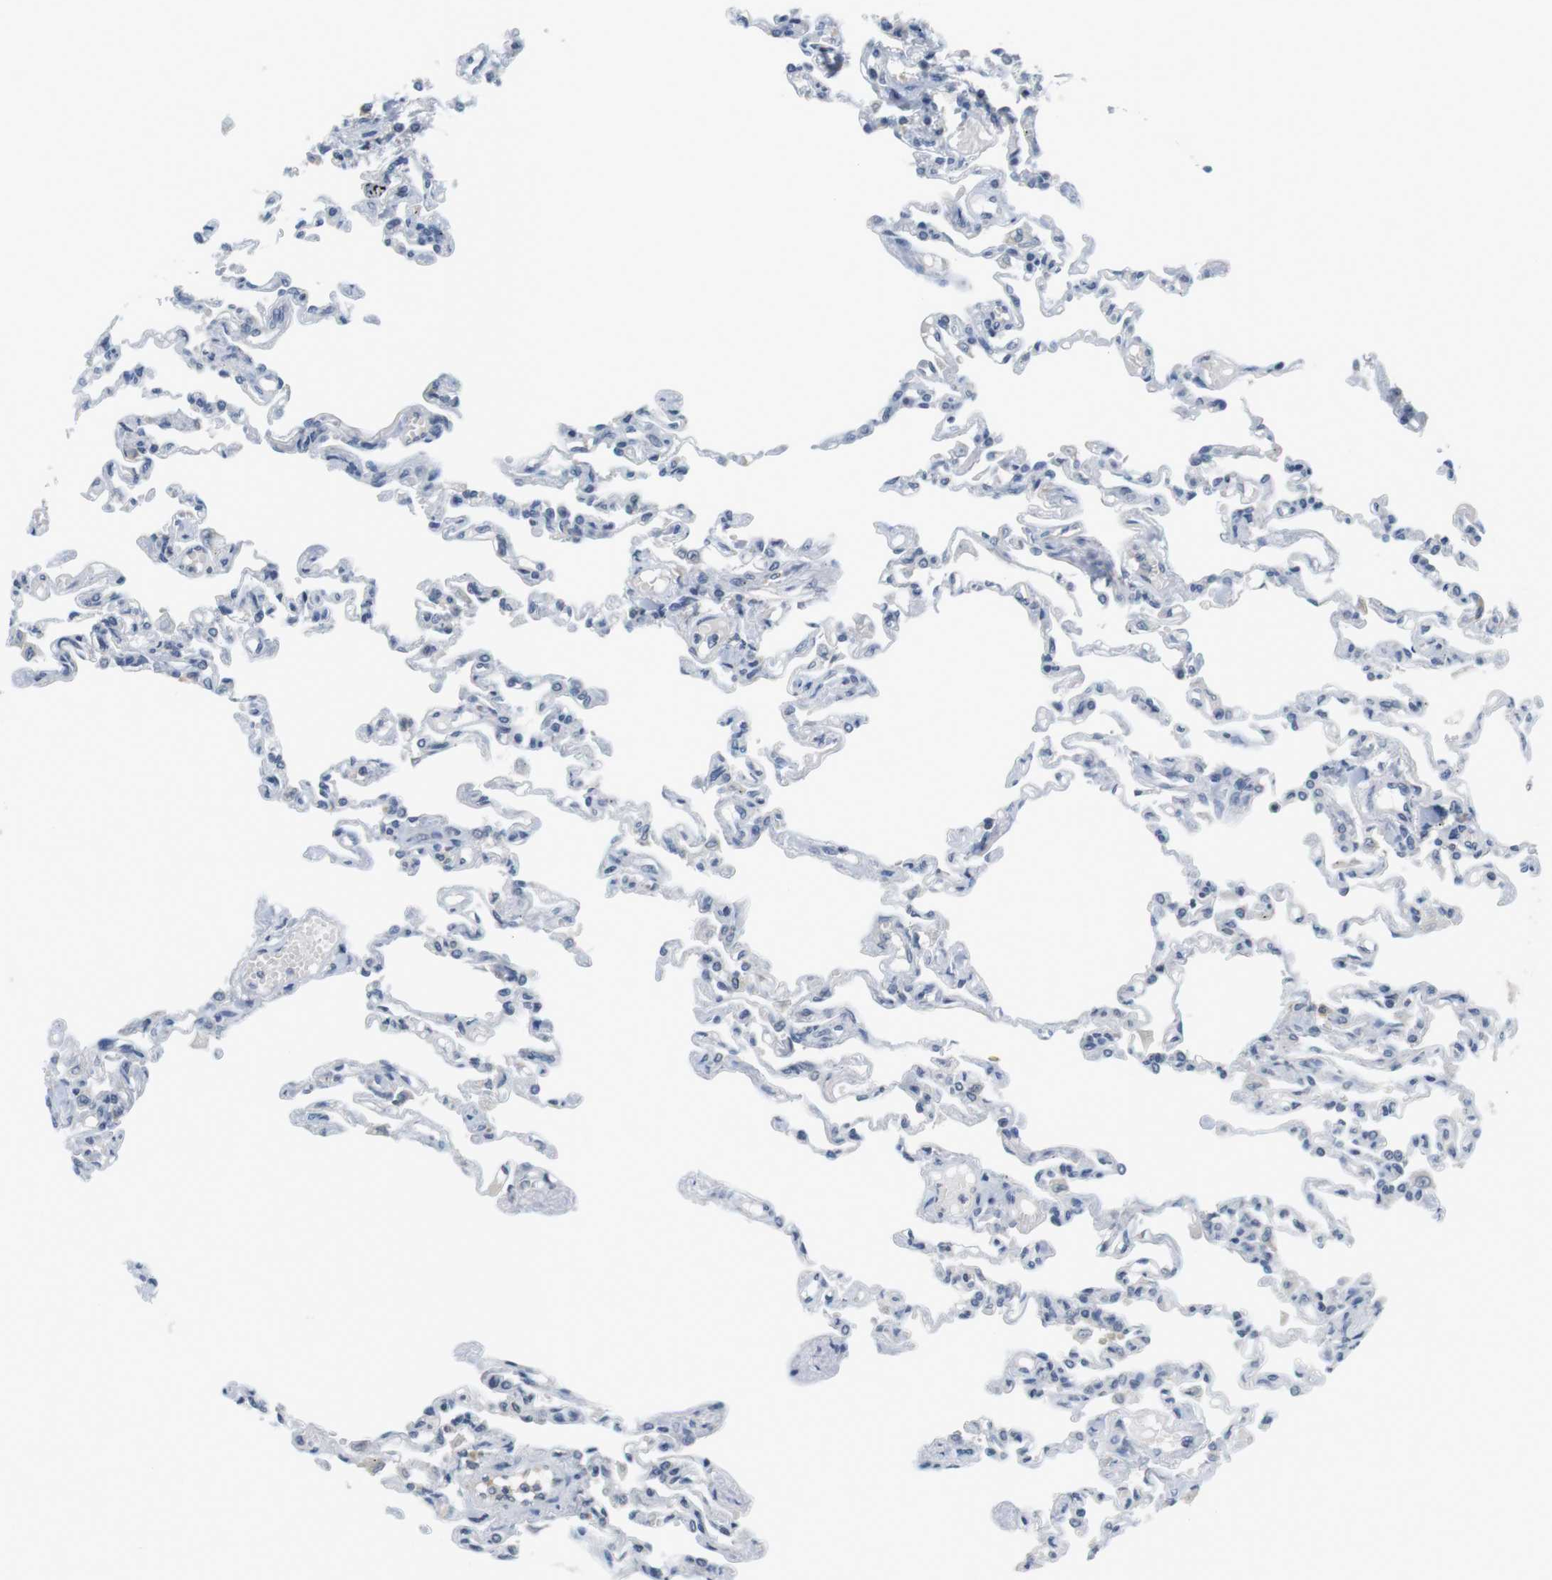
{"staining": {"intensity": "negative", "quantity": "none", "location": "none"}, "tissue": "lung", "cell_type": "Alveolar cells", "image_type": "normal", "snomed": [{"axis": "morphology", "description": "Normal tissue, NOS"}, {"axis": "topography", "description": "Lung"}], "caption": "Lung stained for a protein using immunohistochemistry demonstrates no positivity alveolar cells.", "gene": "WNT7A", "patient": {"sex": "male", "age": 21}}